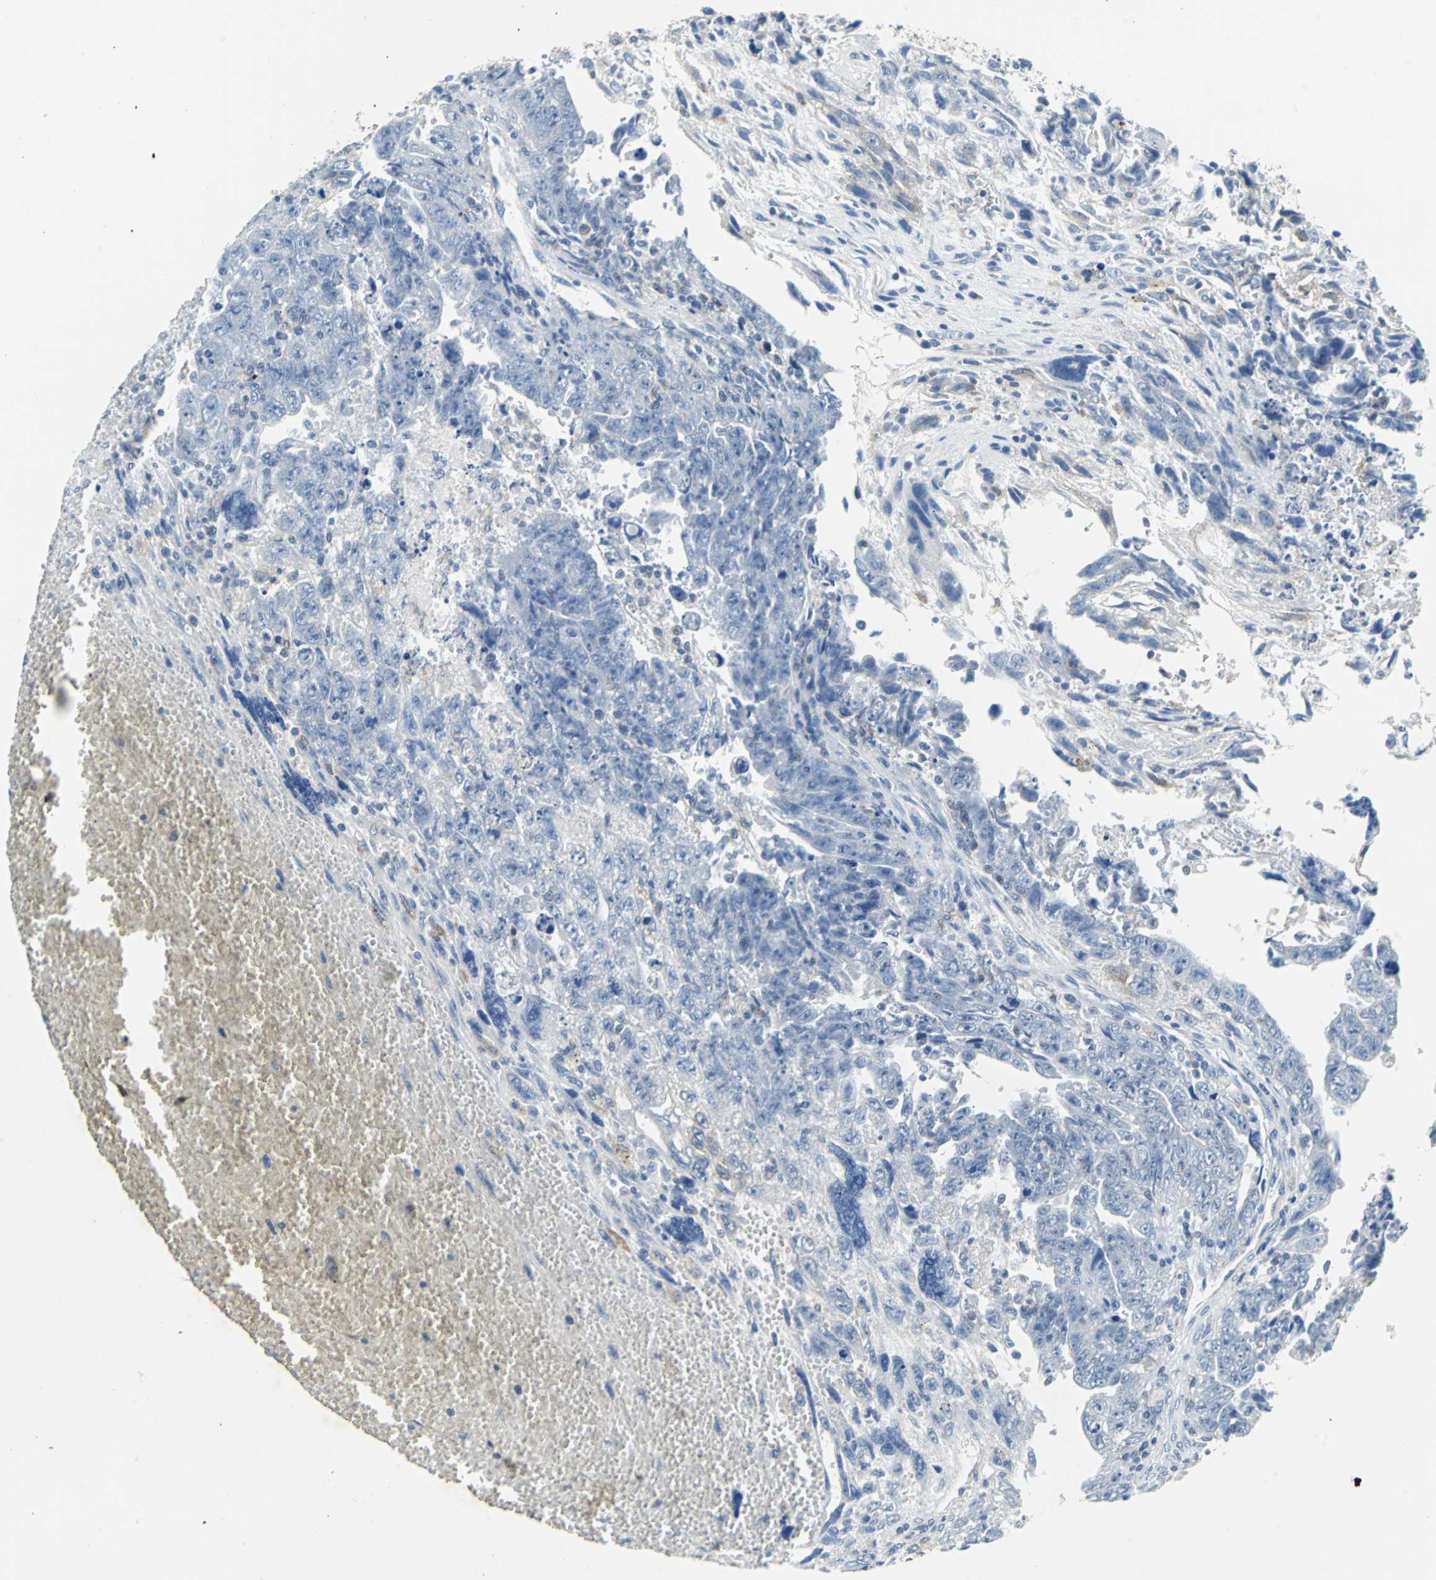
{"staining": {"intensity": "negative", "quantity": "none", "location": "none"}, "tissue": "testis cancer", "cell_type": "Tumor cells", "image_type": "cancer", "snomed": [{"axis": "morphology", "description": "Carcinoma, Embryonal, NOS"}, {"axis": "topography", "description": "Testis"}], "caption": "Immunohistochemistry (IHC) image of neoplastic tissue: human embryonal carcinoma (testis) stained with DAB (3,3'-diaminobenzidine) shows no significant protein positivity in tumor cells.", "gene": "TEX264", "patient": {"sex": "male", "age": 28}}